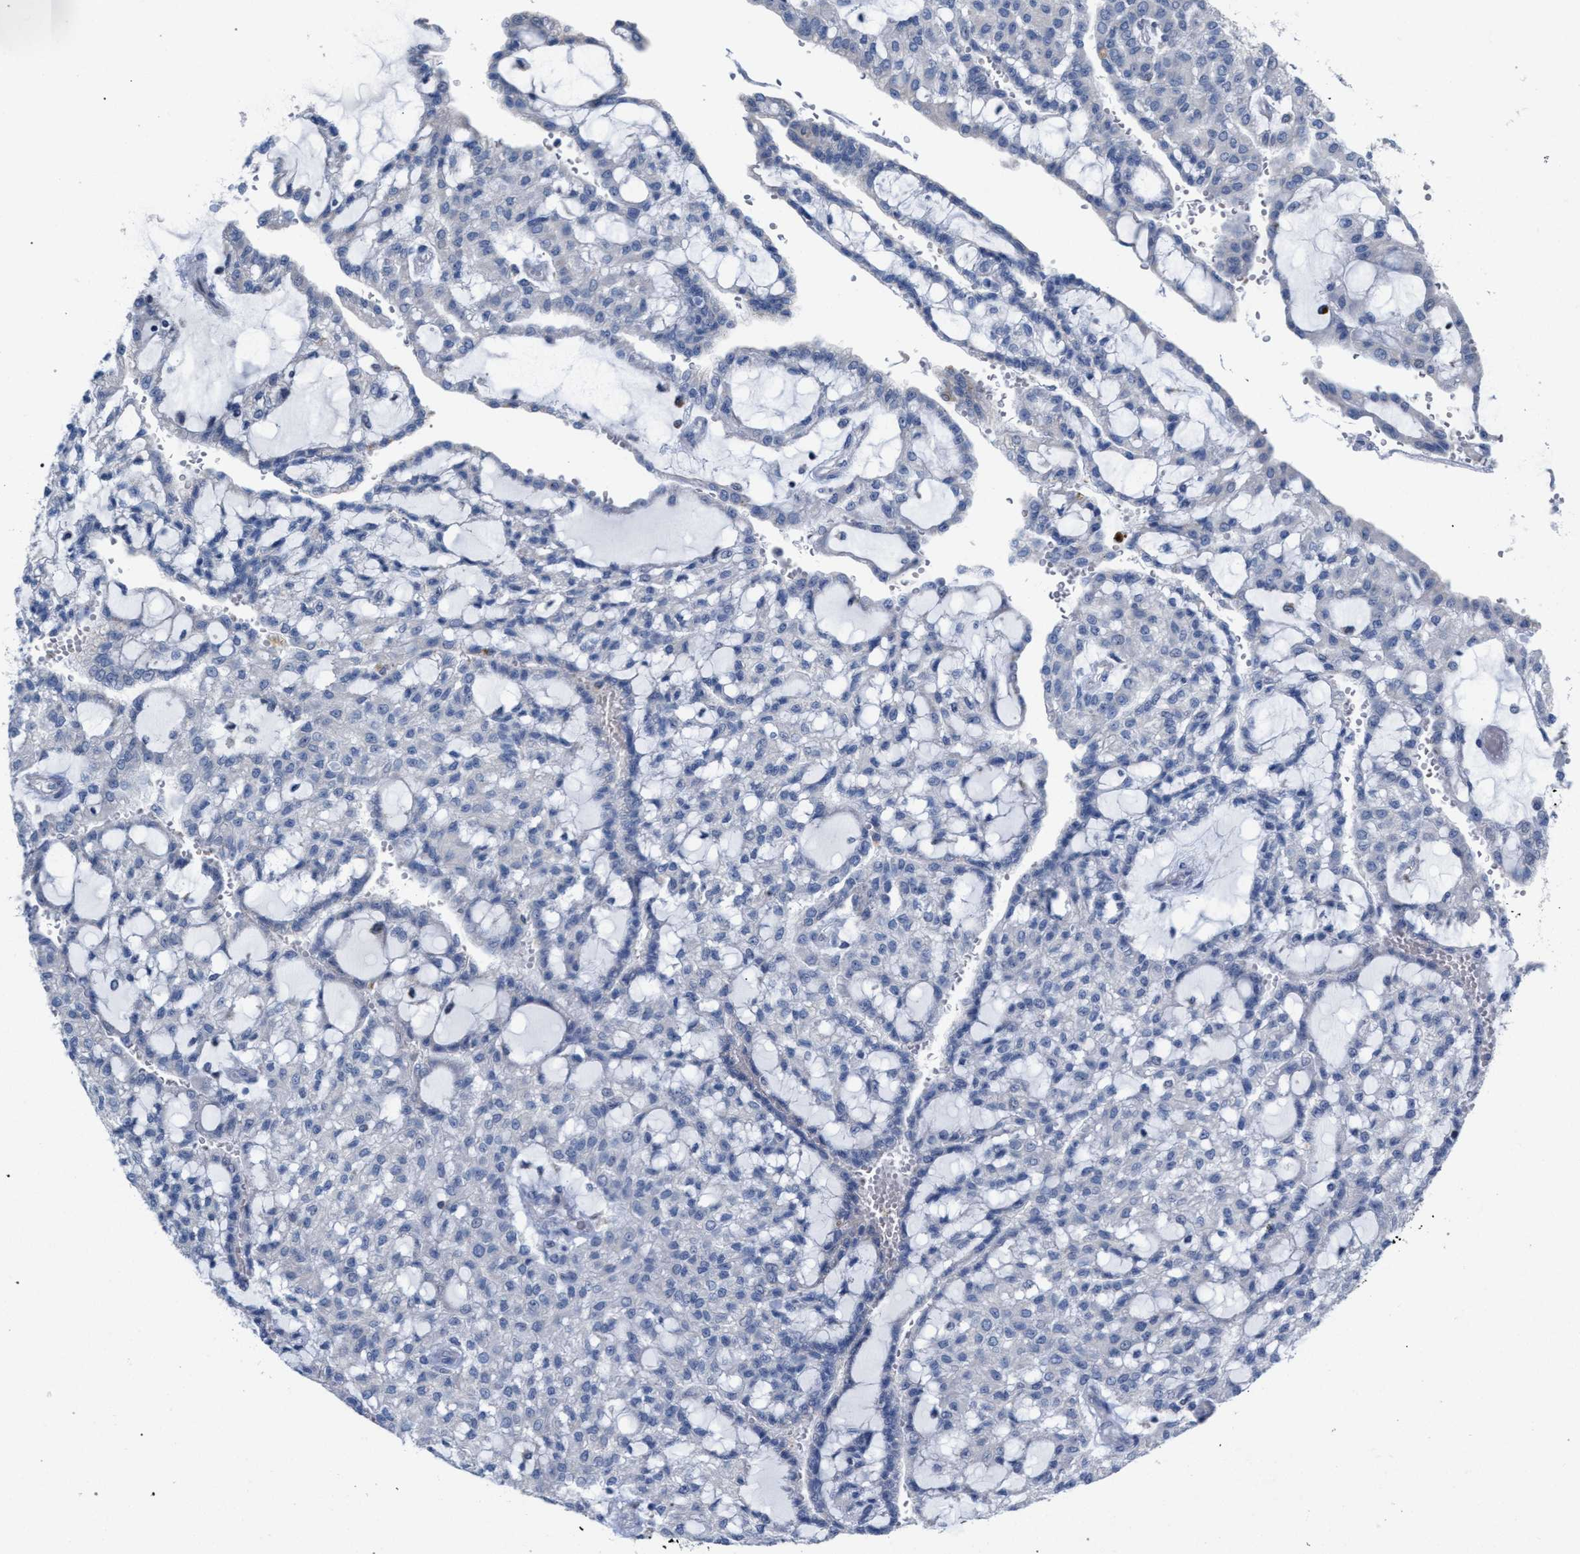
{"staining": {"intensity": "negative", "quantity": "none", "location": "none"}, "tissue": "renal cancer", "cell_type": "Tumor cells", "image_type": "cancer", "snomed": [{"axis": "morphology", "description": "Adenocarcinoma, NOS"}, {"axis": "topography", "description": "Kidney"}], "caption": "Tumor cells show no significant staining in adenocarcinoma (renal). (Stains: DAB (3,3'-diaminobenzidine) immunohistochemistry with hematoxylin counter stain, Microscopy: brightfield microscopy at high magnification).", "gene": "RNF135", "patient": {"sex": "male", "age": 63}}